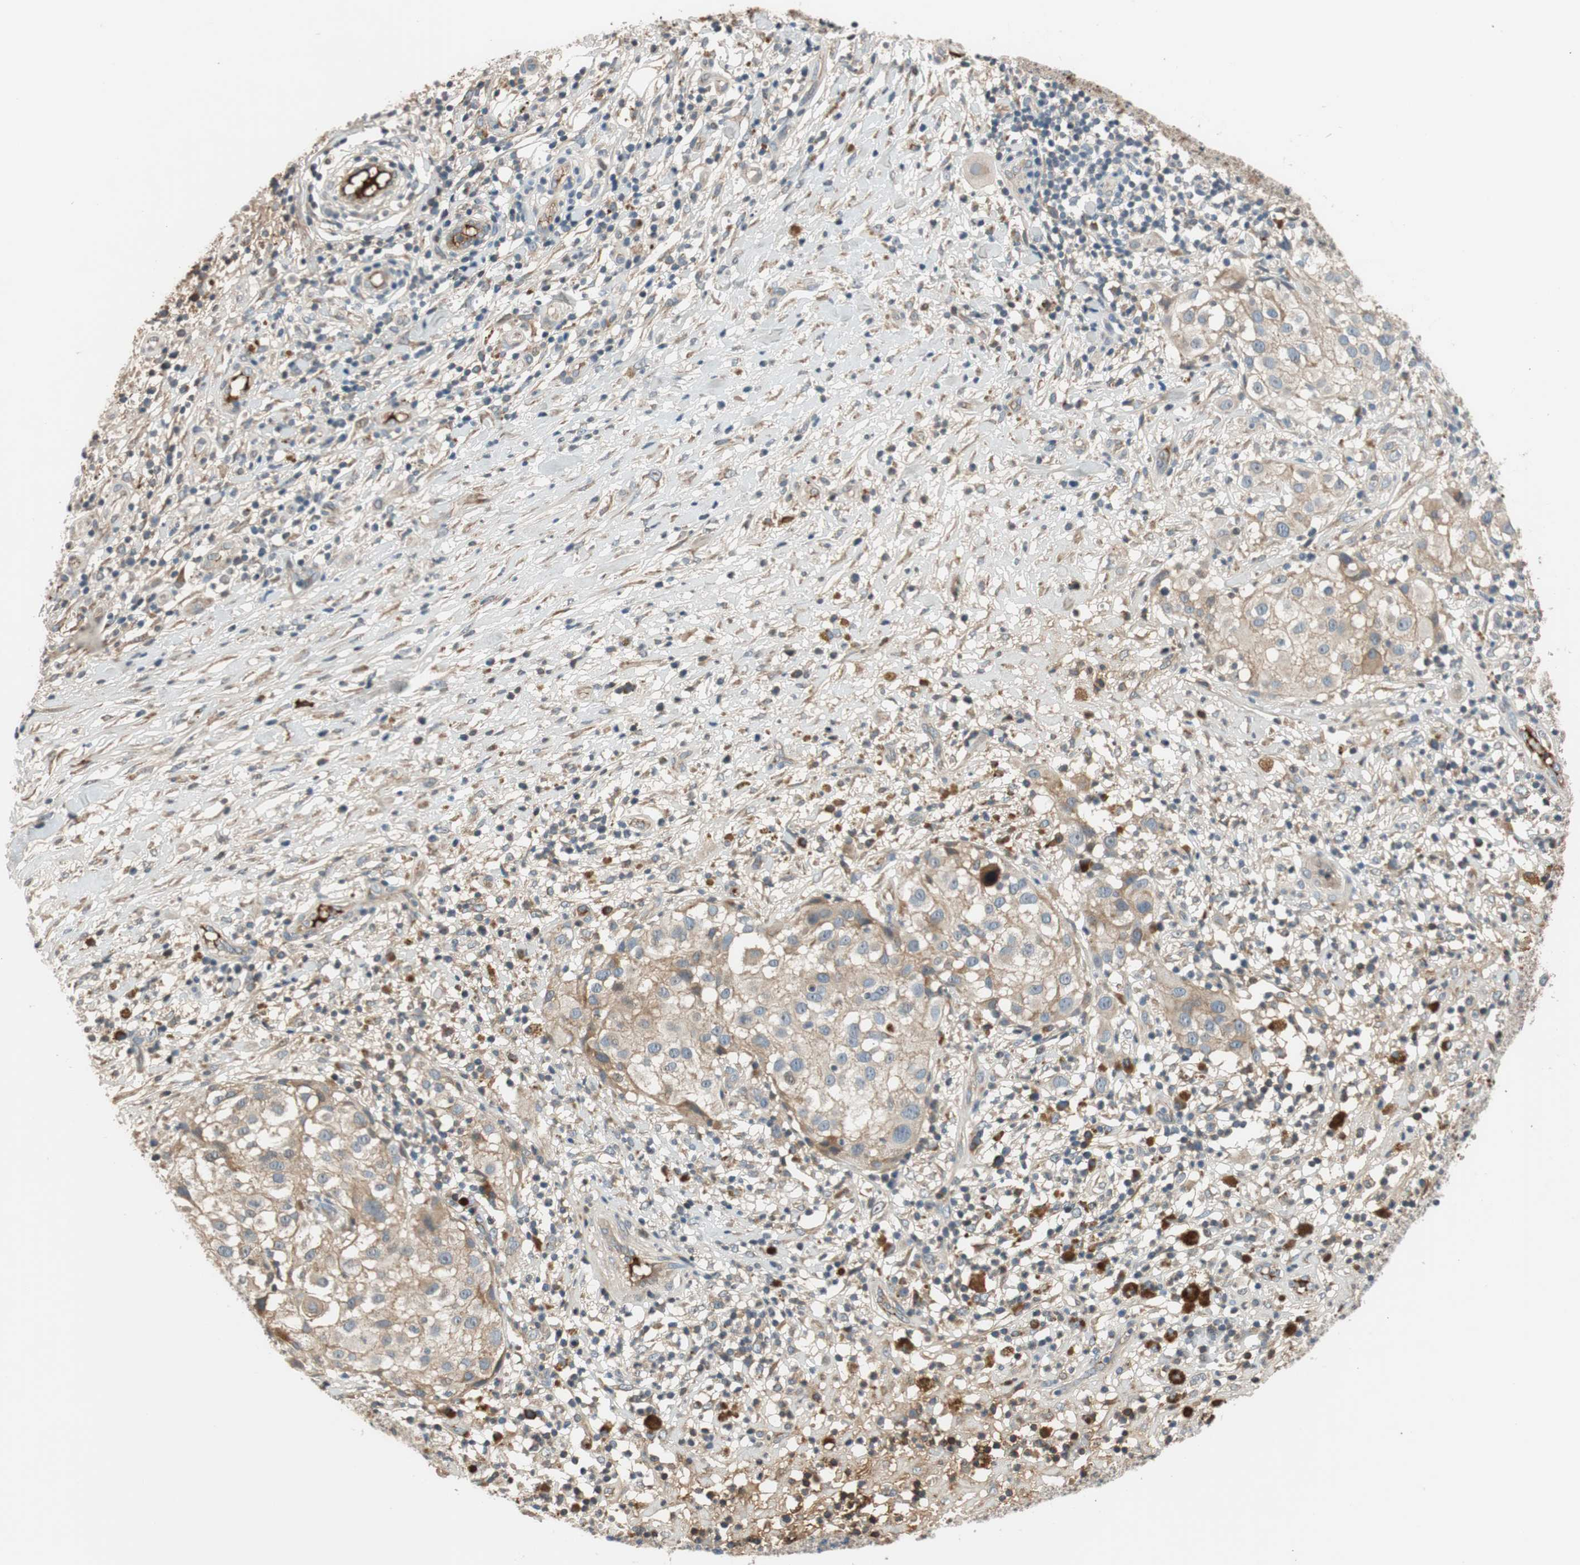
{"staining": {"intensity": "weak", "quantity": ">75%", "location": "cytoplasmic/membranous"}, "tissue": "melanoma", "cell_type": "Tumor cells", "image_type": "cancer", "snomed": [{"axis": "morphology", "description": "Necrosis, NOS"}, {"axis": "morphology", "description": "Malignant melanoma, NOS"}, {"axis": "topography", "description": "Skin"}], "caption": "A photomicrograph showing weak cytoplasmic/membranous staining in about >75% of tumor cells in melanoma, as visualized by brown immunohistochemical staining.", "gene": "C4A", "patient": {"sex": "female", "age": 87}}